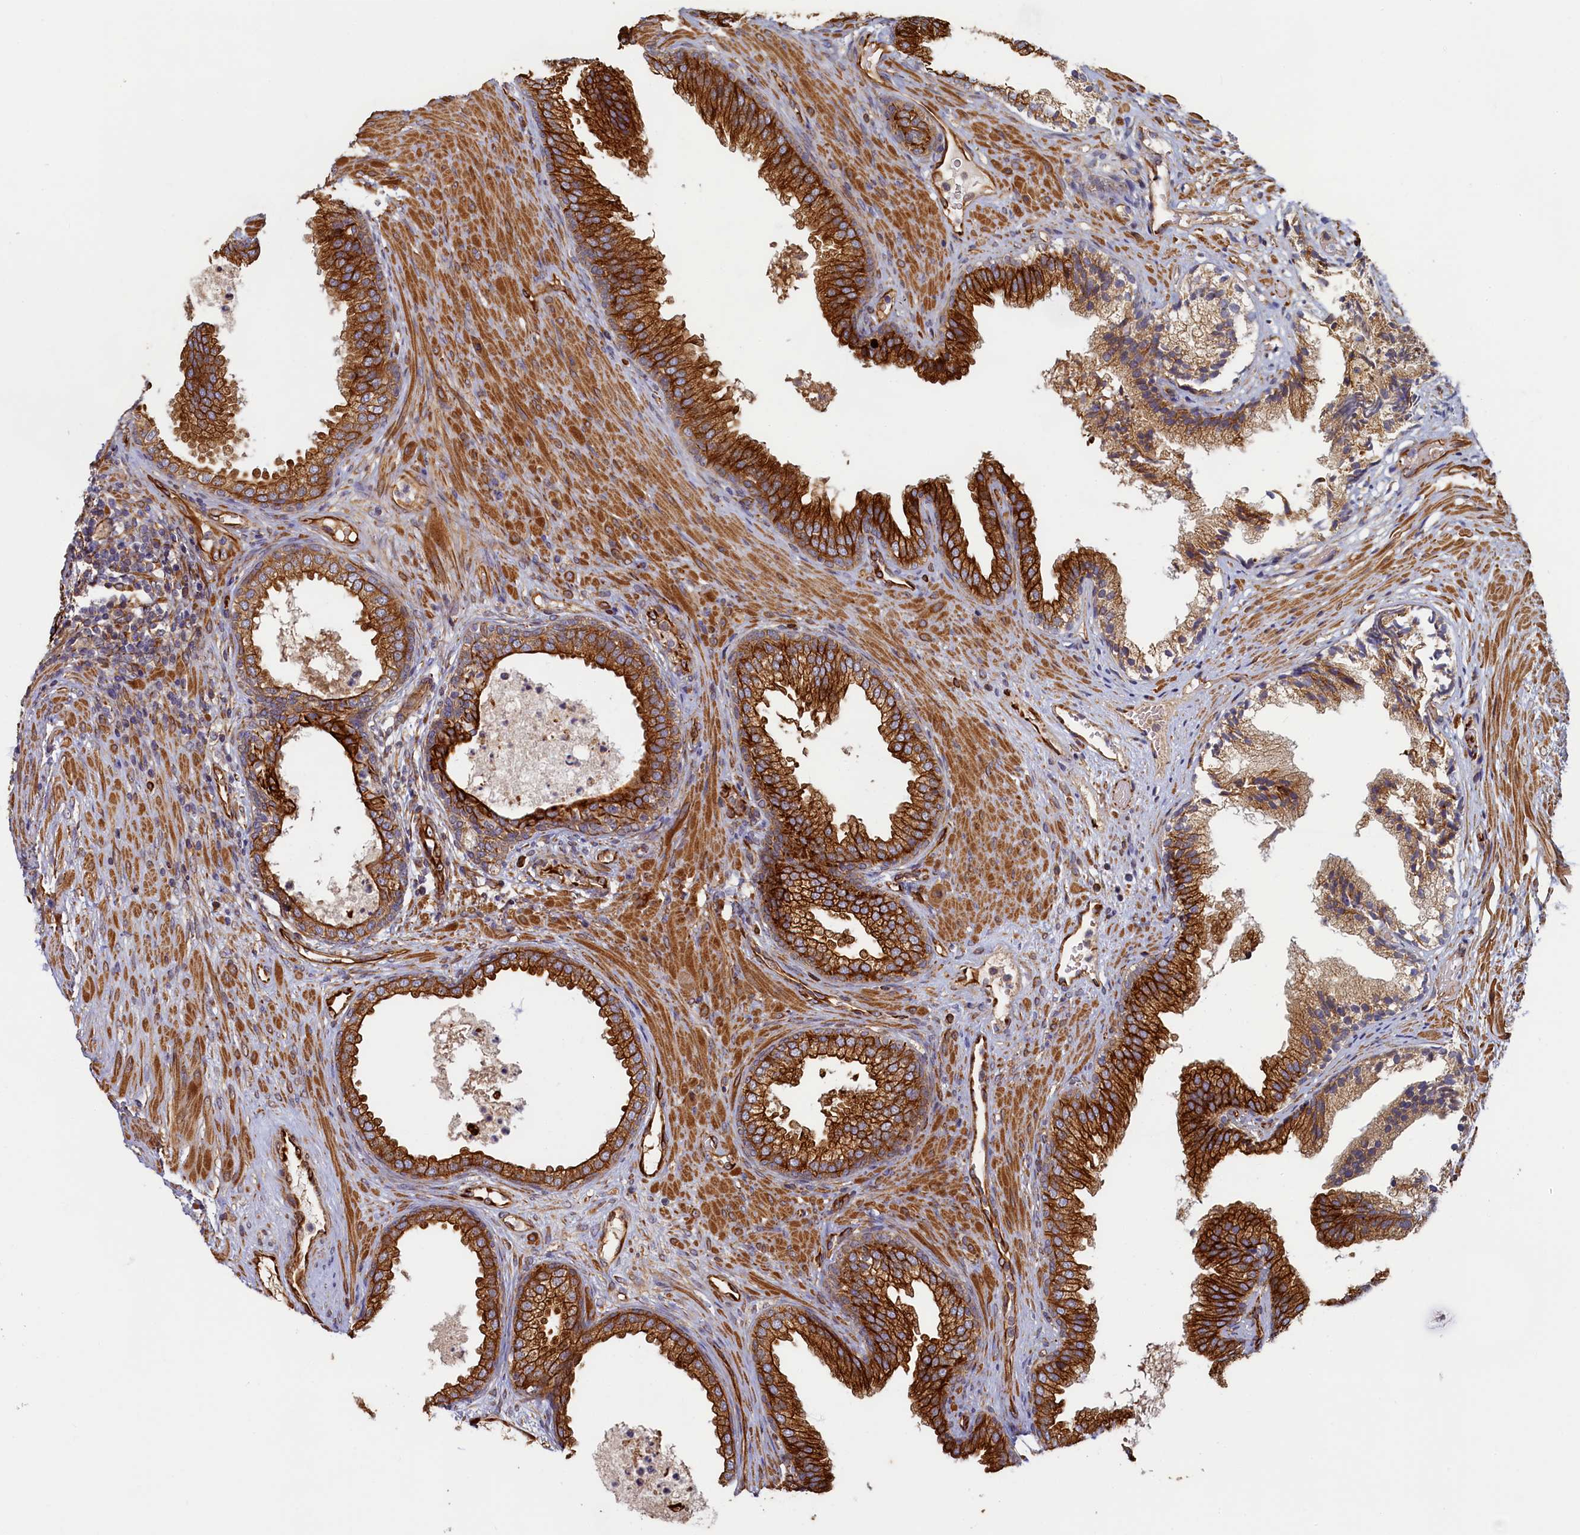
{"staining": {"intensity": "strong", "quantity": "25%-75%", "location": "cytoplasmic/membranous"}, "tissue": "prostate", "cell_type": "Glandular cells", "image_type": "normal", "snomed": [{"axis": "morphology", "description": "Normal tissue, NOS"}, {"axis": "topography", "description": "Prostate"}], "caption": "Immunohistochemical staining of normal human prostate exhibits high levels of strong cytoplasmic/membranous expression in about 25%-75% of glandular cells. The protein is shown in brown color, while the nuclei are stained blue.", "gene": "LRRC57", "patient": {"sex": "male", "age": 76}}